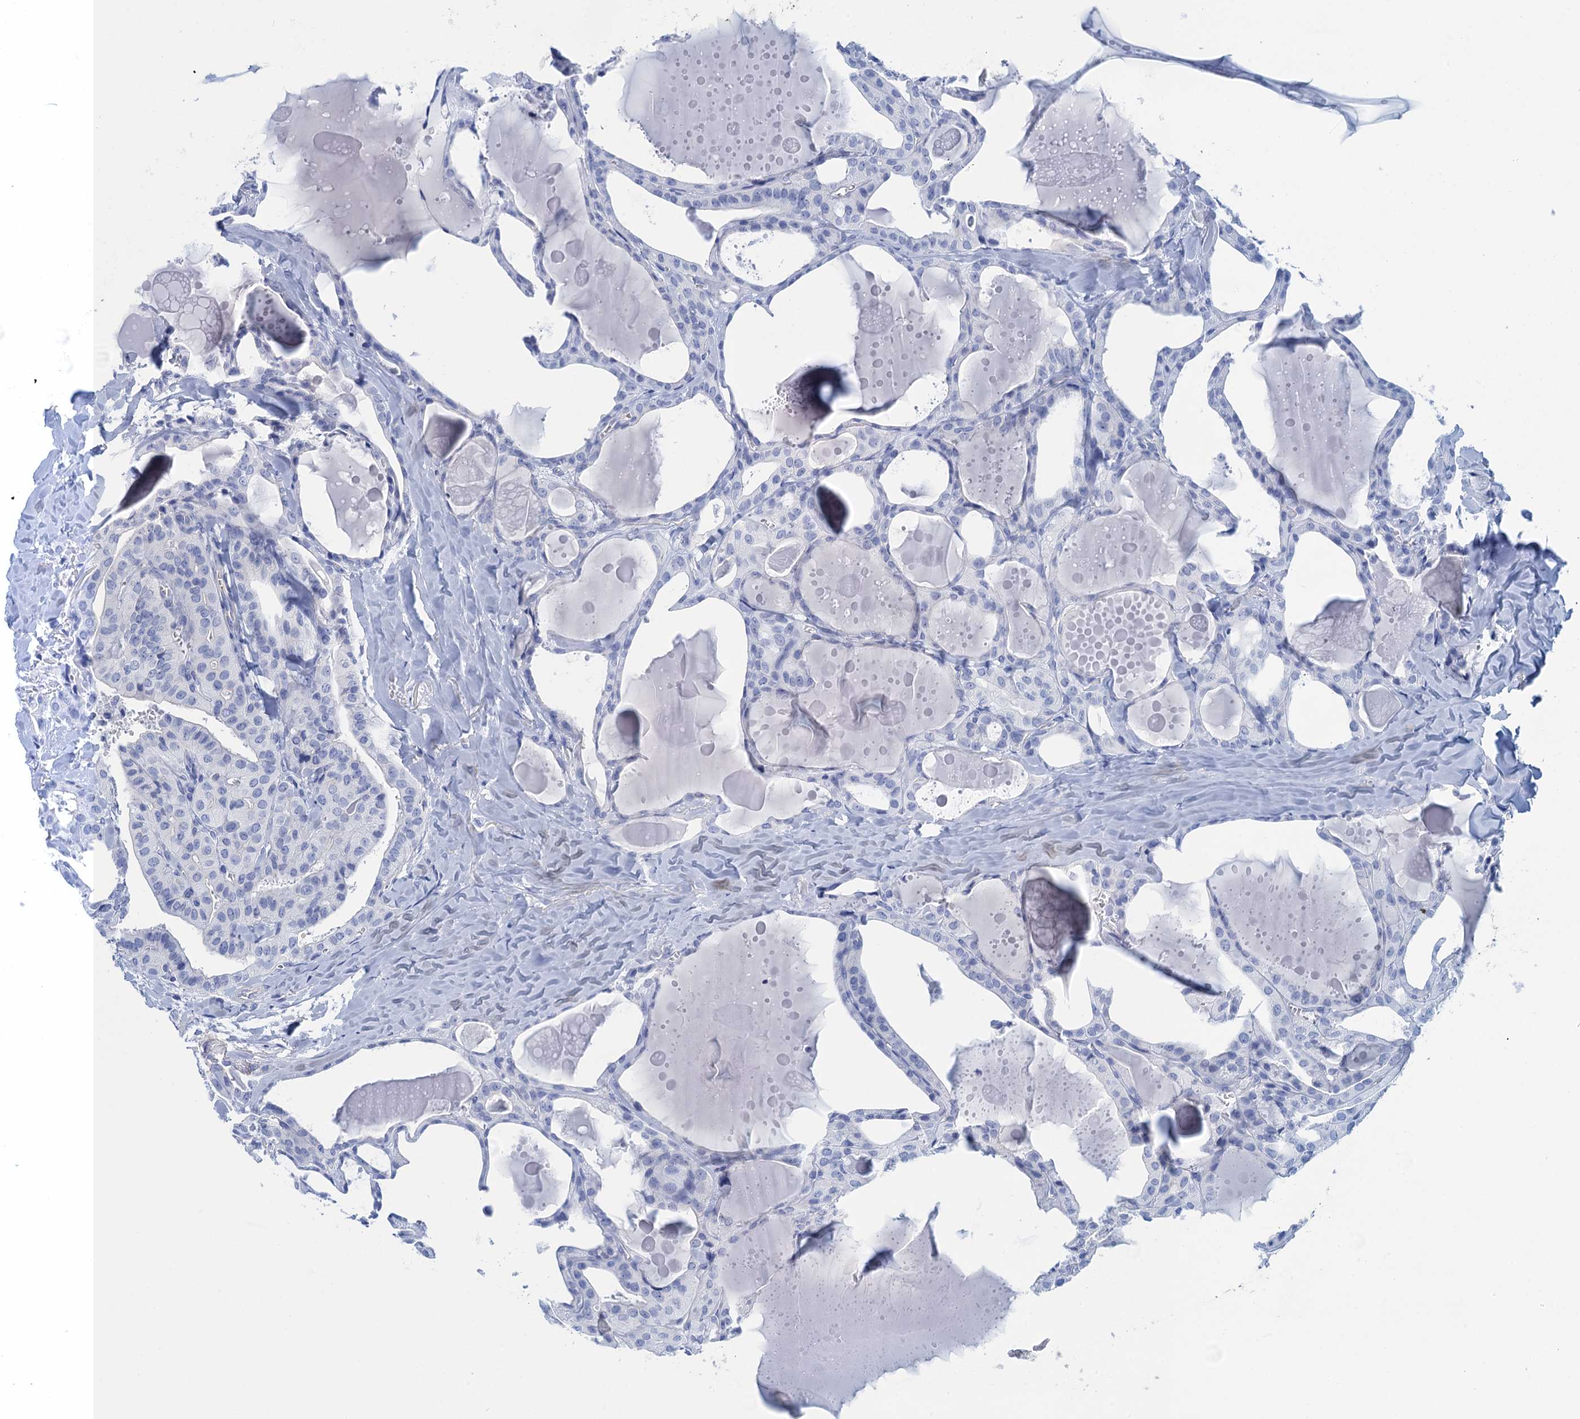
{"staining": {"intensity": "negative", "quantity": "none", "location": "none"}, "tissue": "thyroid cancer", "cell_type": "Tumor cells", "image_type": "cancer", "snomed": [{"axis": "morphology", "description": "Papillary adenocarcinoma, NOS"}, {"axis": "topography", "description": "Thyroid gland"}], "caption": "This image is of thyroid cancer stained with IHC to label a protein in brown with the nuclei are counter-stained blue. There is no positivity in tumor cells. (DAB (3,3'-diaminobenzidine) immunohistochemistry with hematoxylin counter stain).", "gene": "CALML5", "patient": {"sex": "male", "age": 52}}